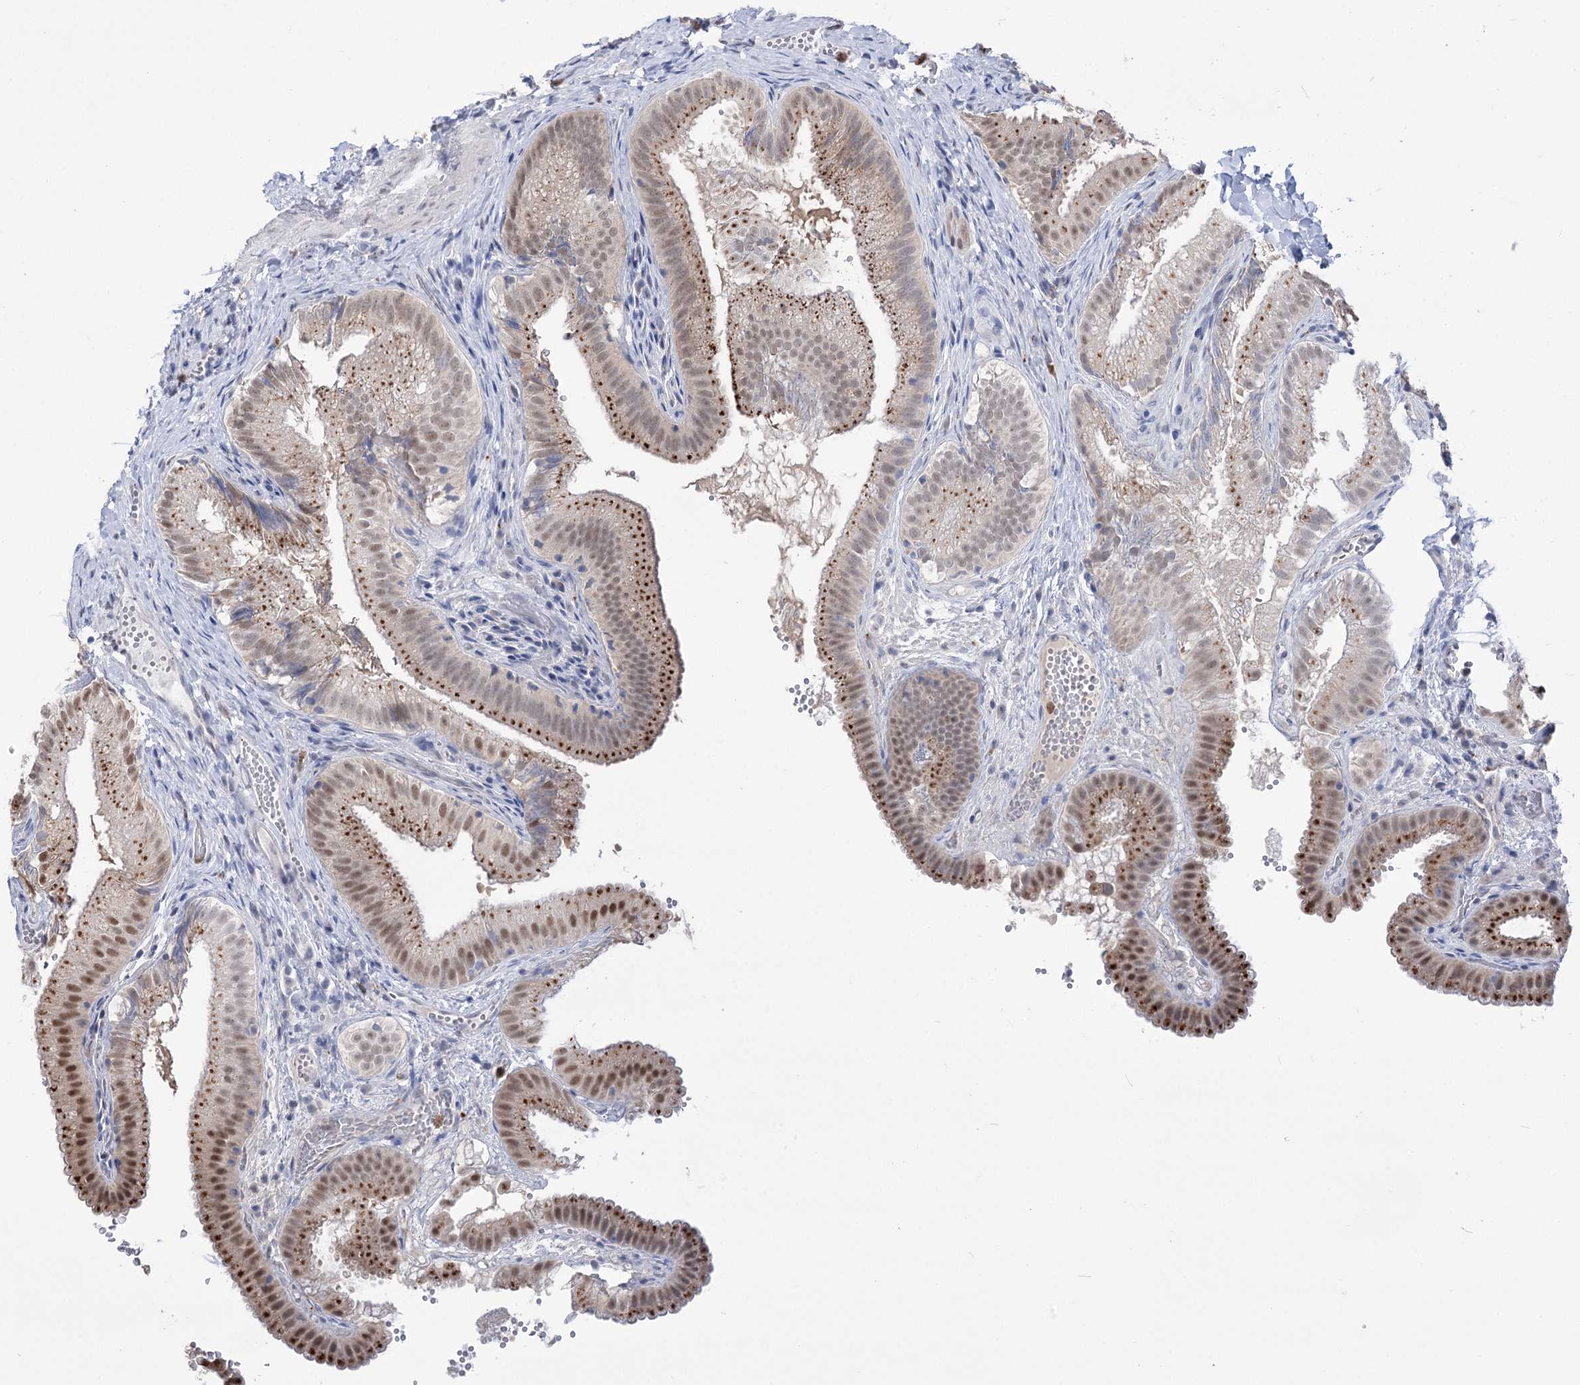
{"staining": {"intensity": "moderate", "quantity": ">75%", "location": "cytoplasmic/membranous,nuclear"}, "tissue": "gallbladder", "cell_type": "Glandular cells", "image_type": "normal", "snomed": [{"axis": "morphology", "description": "Normal tissue, NOS"}, {"axis": "topography", "description": "Gallbladder"}], "caption": "Immunohistochemical staining of benign gallbladder reveals >75% levels of moderate cytoplasmic/membranous,nuclear protein expression in approximately >75% of glandular cells. (IHC, brightfield microscopy, high magnification).", "gene": "SIAE", "patient": {"sex": "female", "age": 30}}